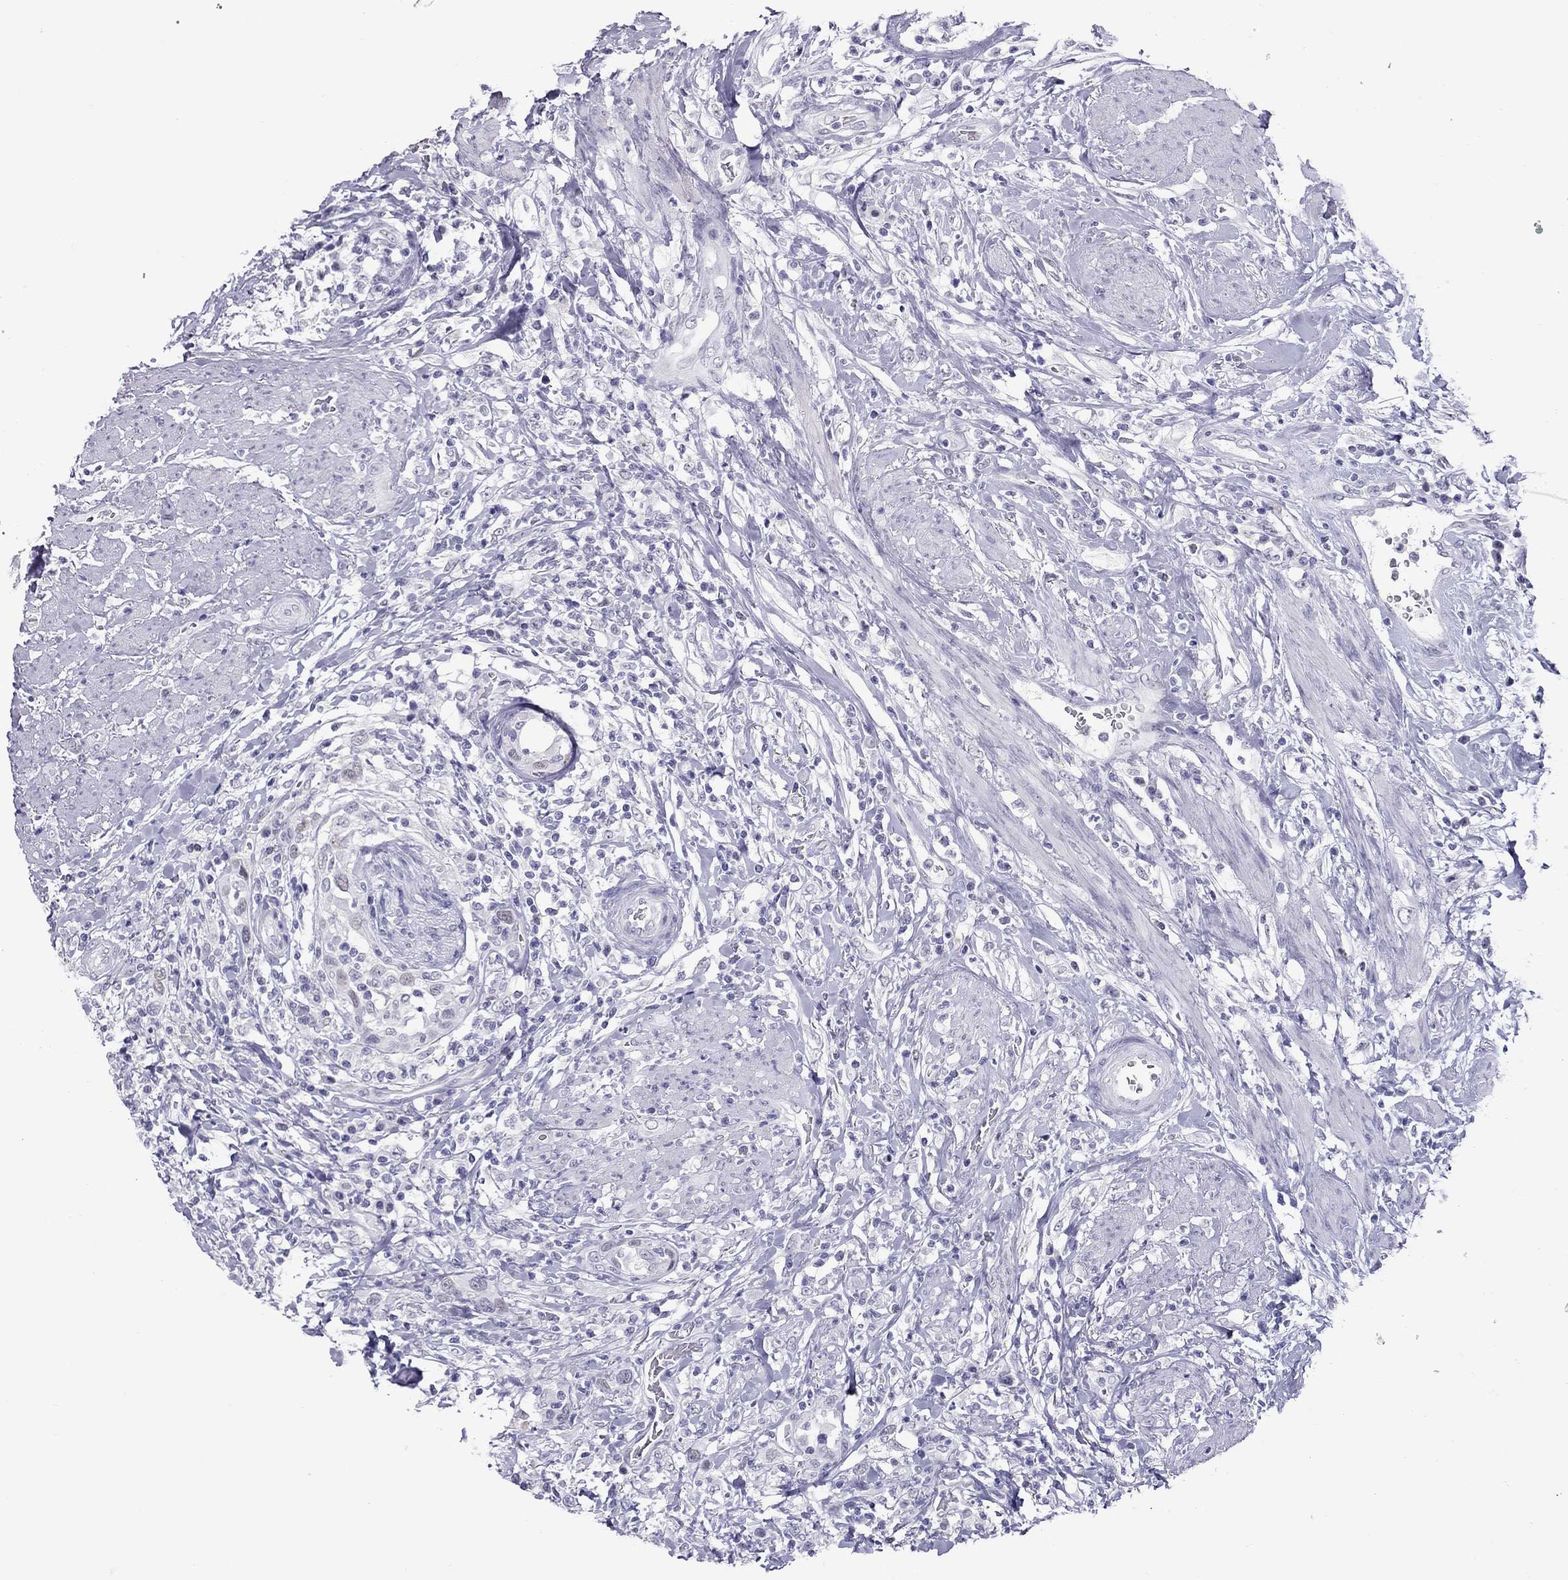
{"staining": {"intensity": "negative", "quantity": "none", "location": "none"}, "tissue": "urothelial cancer", "cell_type": "Tumor cells", "image_type": "cancer", "snomed": [{"axis": "morphology", "description": "Urothelial carcinoma, NOS"}, {"axis": "morphology", "description": "Urothelial carcinoma, High grade"}, {"axis": "topography", "description": "Urinary bladder"}], "caption": "Immunohistochemistry (IHC) of urothelial cancer shows no expression in tumor cells.", "gene": "CHRNB3", "patient": {"sex": "female", "age": 64}}